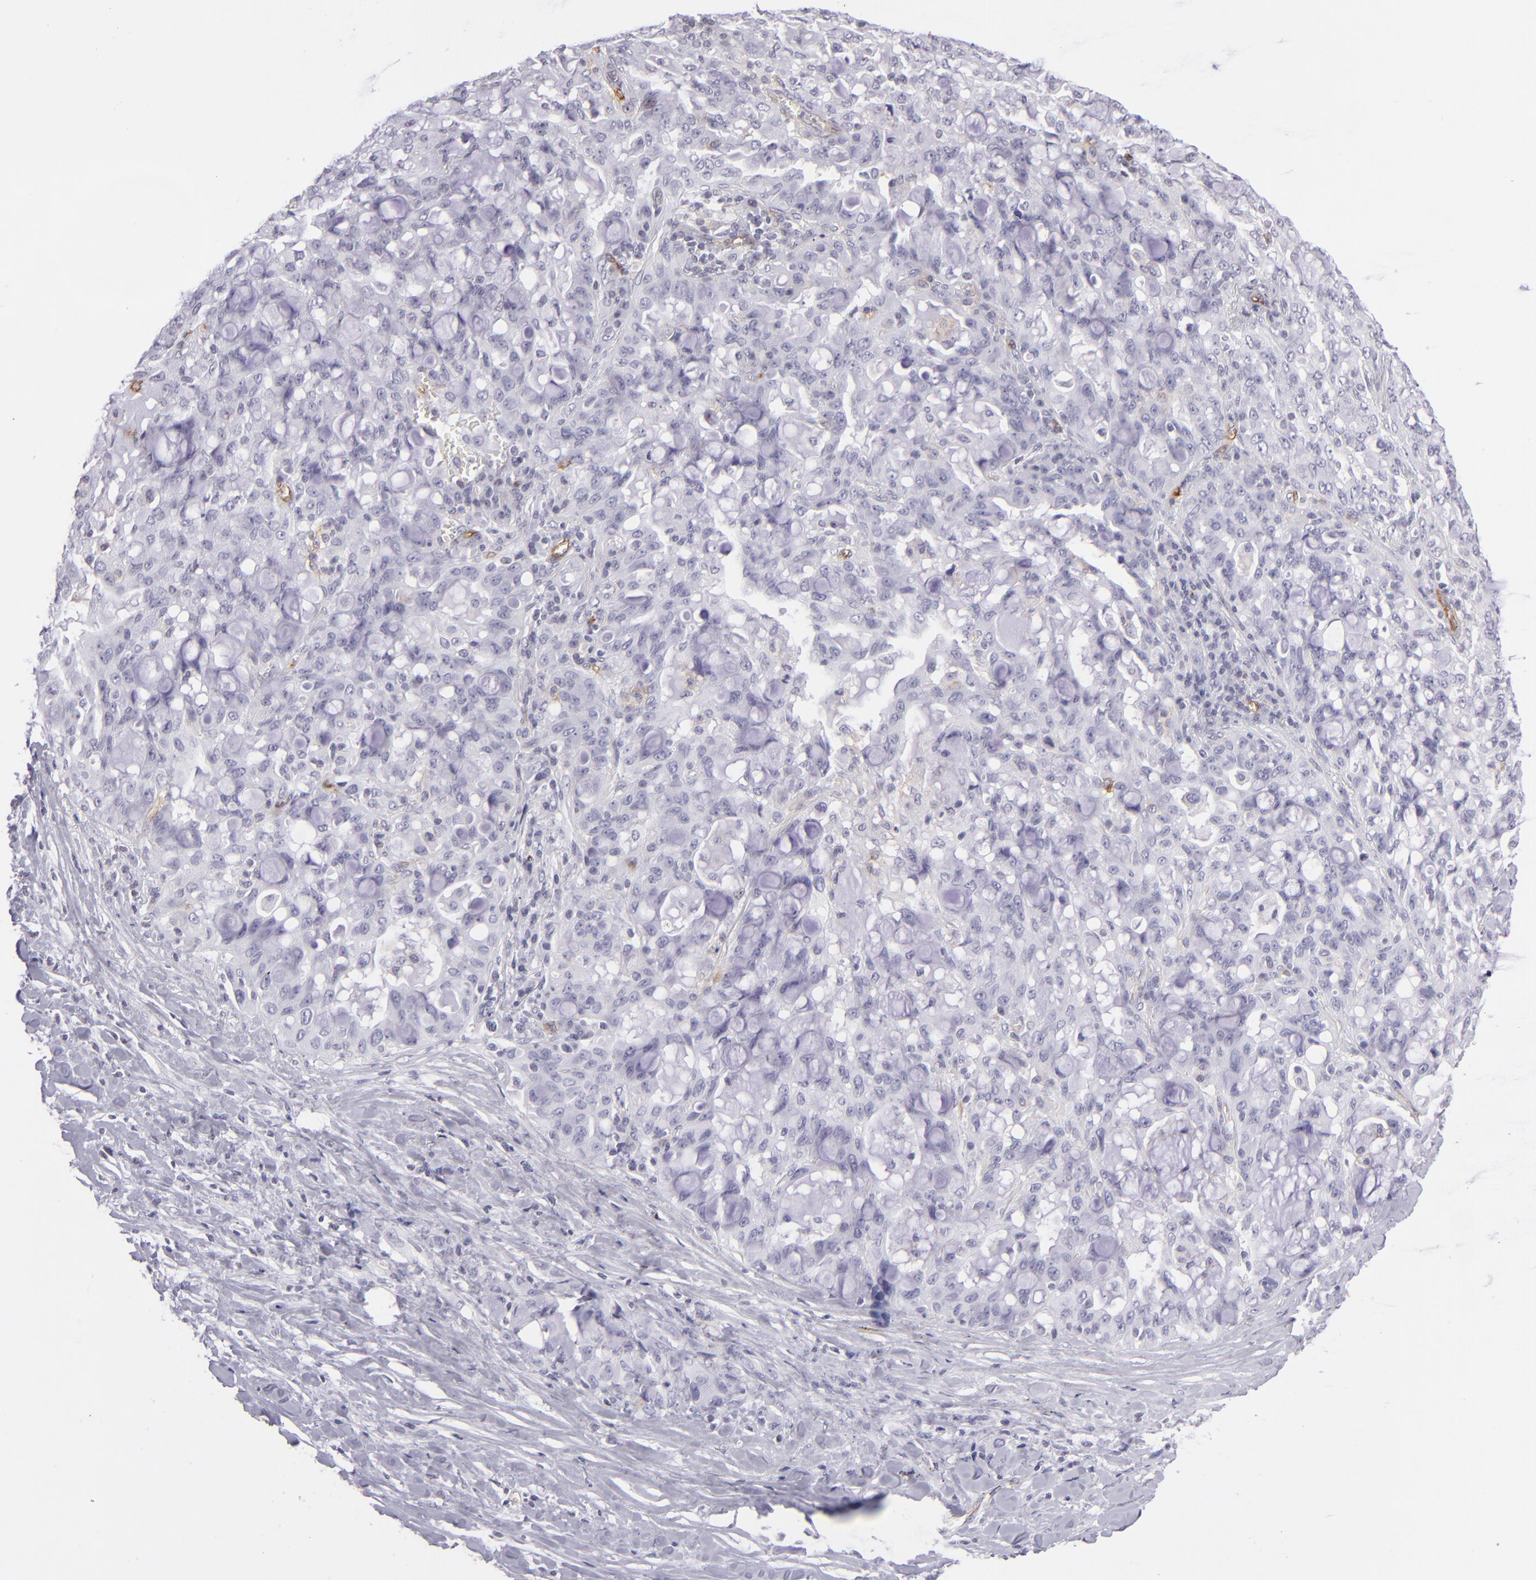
{"staining": {"intensity": "negative", "quantity": "none", "location": "none"}, "tissue": "lung cancer", "cell_type": "Tumor cells", "image_type": "cancer", "snomed": [{"axis": "morphology", "description": "Adenocarcinoma, NOS"}, {"axis": "topography", "description": "Lung"}], "caption": "This is an immunohistochemistry micrograph of adenocarcinoma (lung). There is no staining in tumor cells.", "gene": "THBD", "patient": {"sex": "female", "age": 44}}